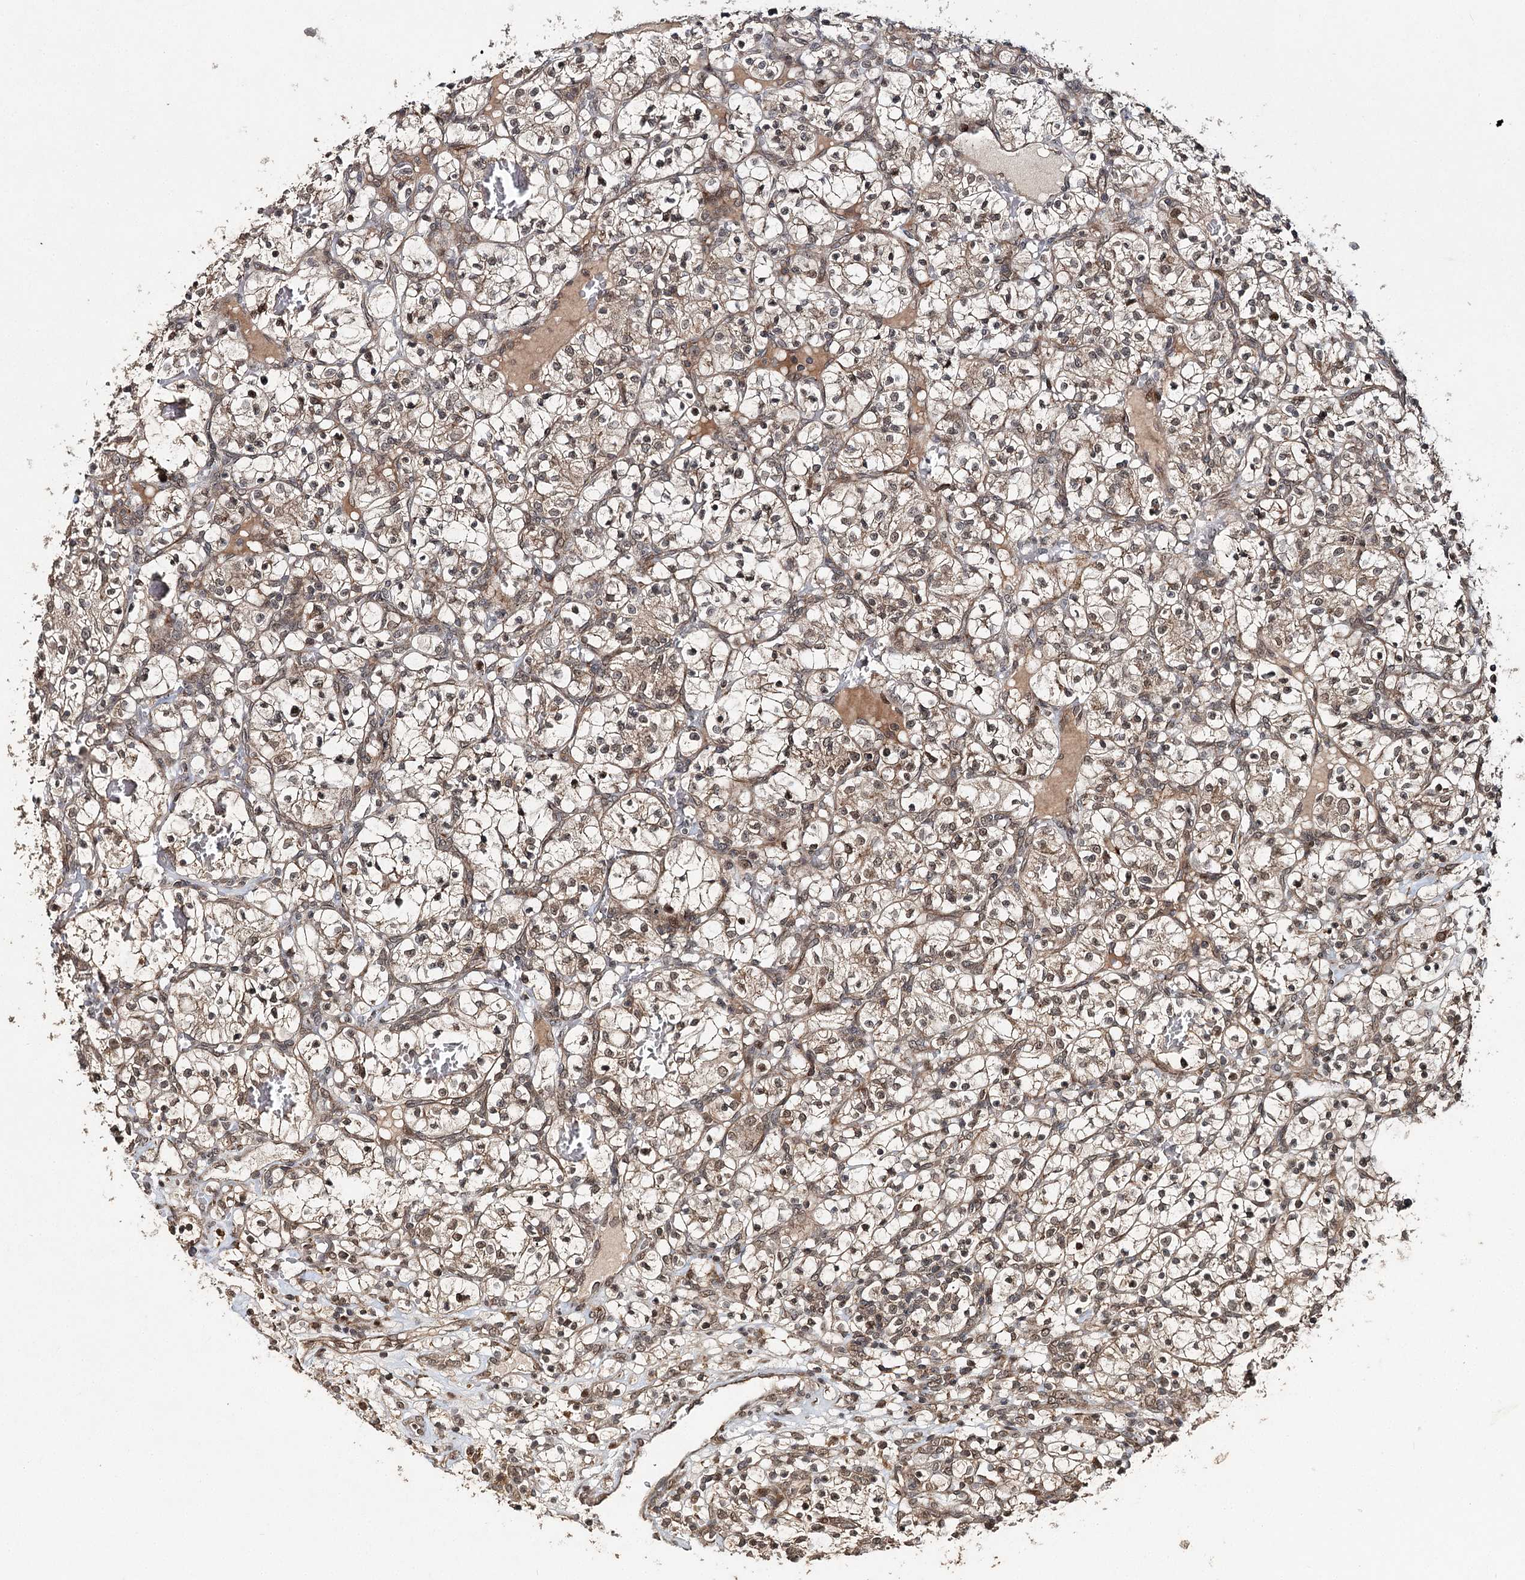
{"staining": {"intensity": "weak", "quantity": ">75%", "location": "cytoplasmic/membranous,nuclear"}, "tissue": "renal cancer", "cell_type": "Tumor cells", "image_type": "cancer", "snomed": [{"axis": "morphology", "description": "Adenocarcinoma, NOS"}, {"axis": "topography", "description": "Kidney"}], "caption": "Immunohistochemical staining of renal cancer displays weak cytoplasmic/membranous and nuclear protein staining in about >75% of tumor cells.", "gene": "ZNRF3", "patient": {"sex": "female", "age": 57}}